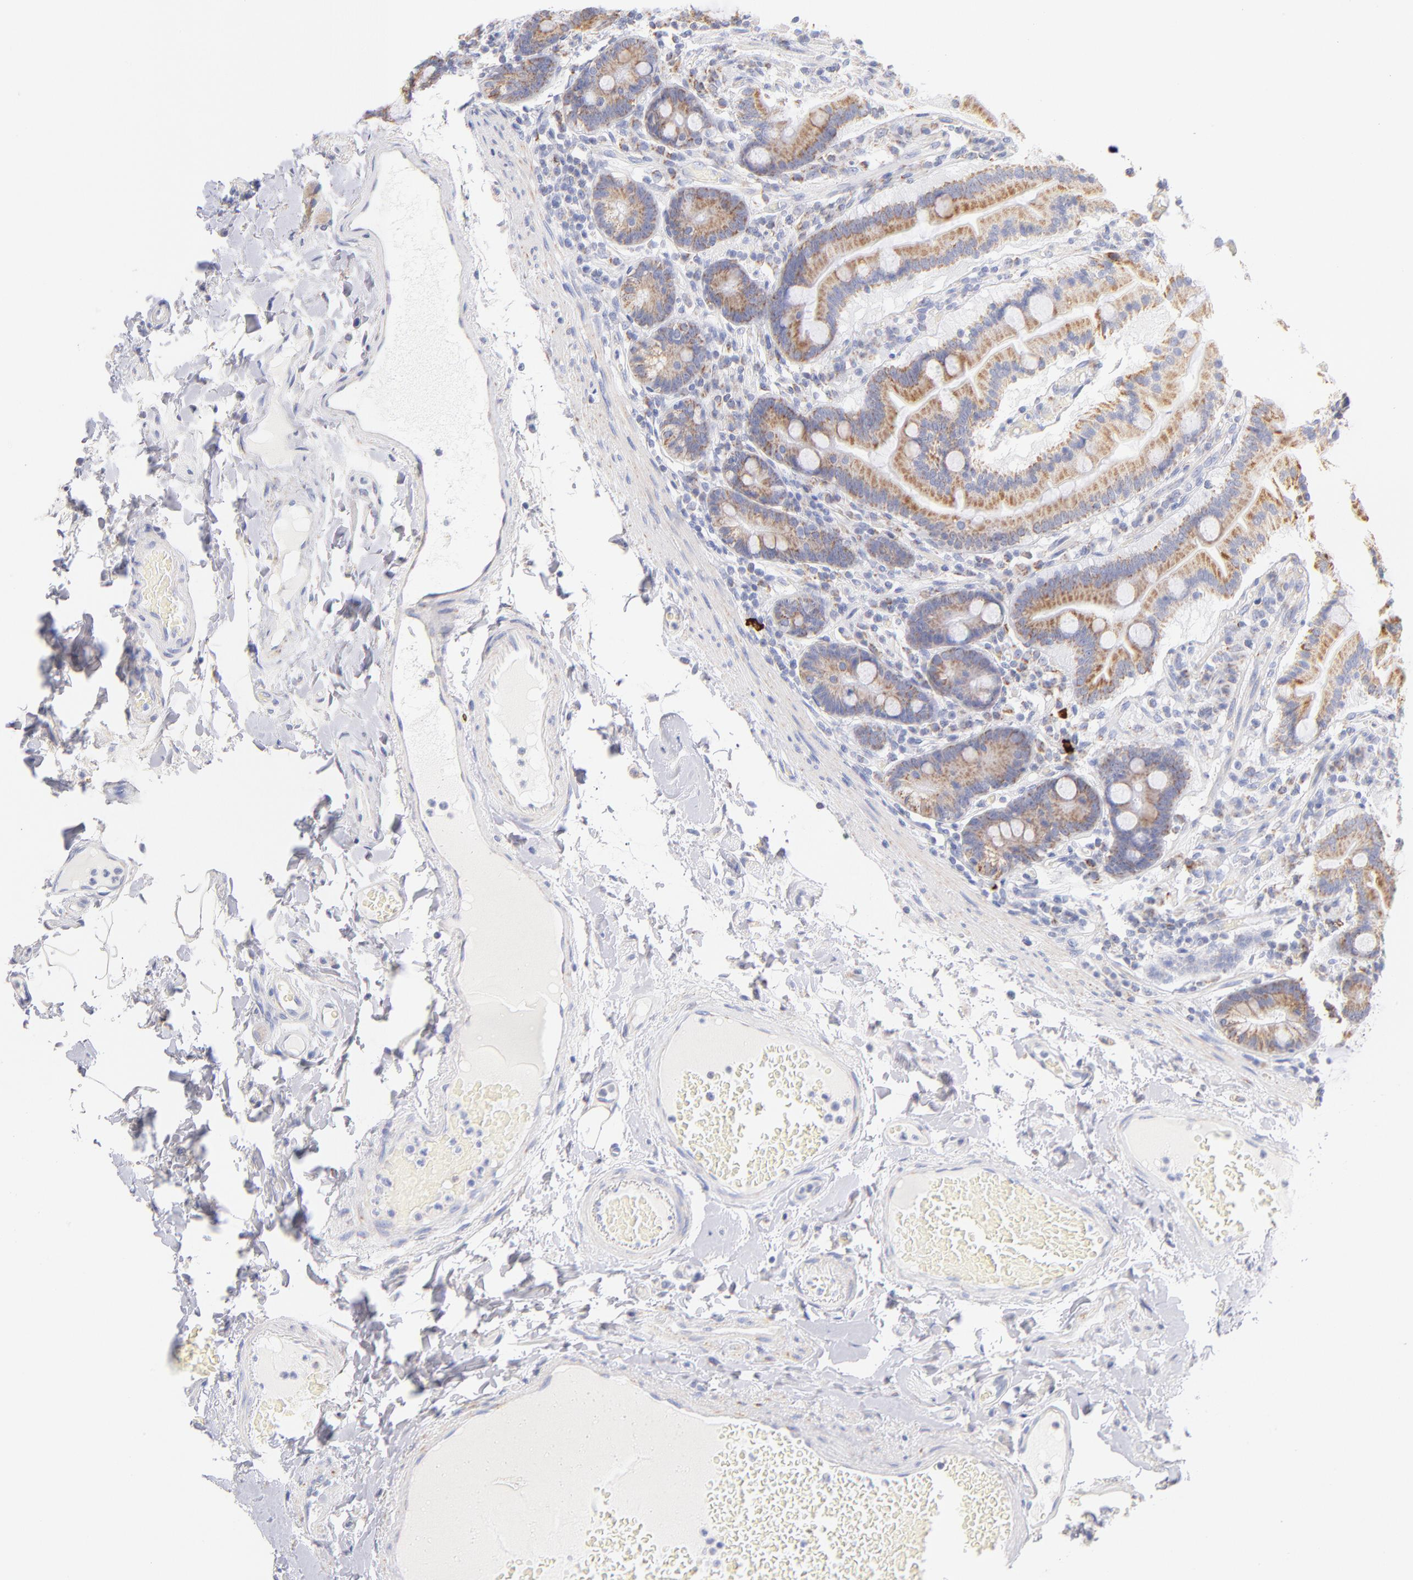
{"staining": {"intensity": "moderate", "quantity": ">75%", "location": "cytoplasmic/membranous"}, "tissue": "duodenum", "cell_type": "Glandular cells", "image_type": "normal", "snomed": [{"axis": "morphology", "description": "Normal tissue, NOS"}, {"axis": "topography", "description": "Duodenum"}], "caption": "Immunohistochemistry (DAB (3,3'-diaminobenzidine)) staining of unremarkable duodenum demonstrates moderate cytoplasmic/membranous protein expression in about >75% of glandular cells. (Stains: DAB in brown, nuclei in blue, Microscopy: brightfield microscopy at high magnification).", "gene": "AIFM1", "patient": {"sex": "female", "age": 64}}